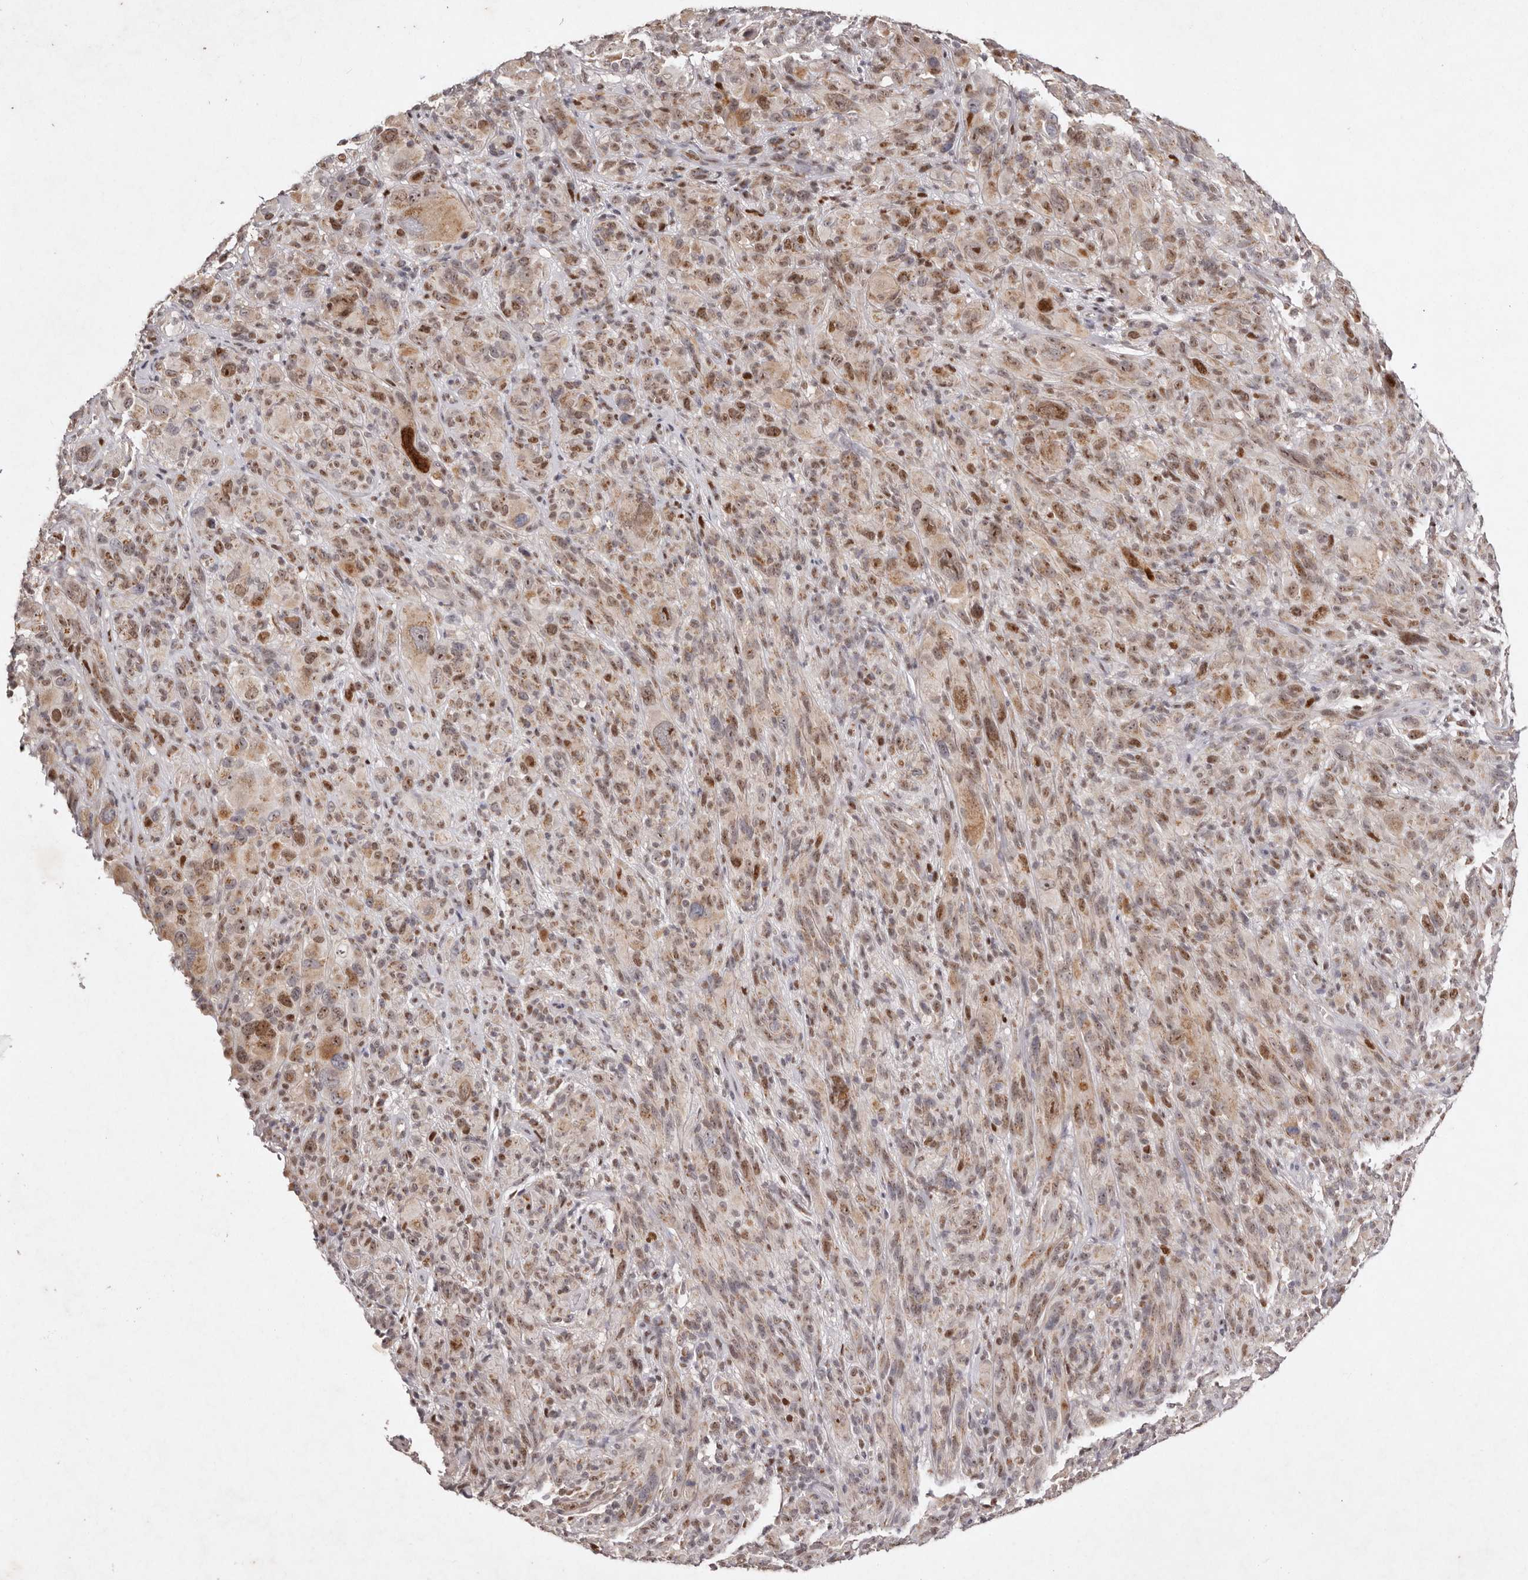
{"staining": {"intensity": "strong", "quantity": "25%-75%", "location": "nuclear"}, "tissue": "melanoma", "cell_type": "Tumor cells", "image_type": "cancer", "snomed": [{"axis": "morphology", "description": "Malignant melanoma, NOS"}, {"axis": "topography", "description": "Skin of head"}], "caption": "IHC of human malignant melanoma reveals high levels of strong nuclear positivity in approximately 25%-75% of tumor cells.", "gene": "KLF7", "patient": {"sex": "male", "age": 96}}